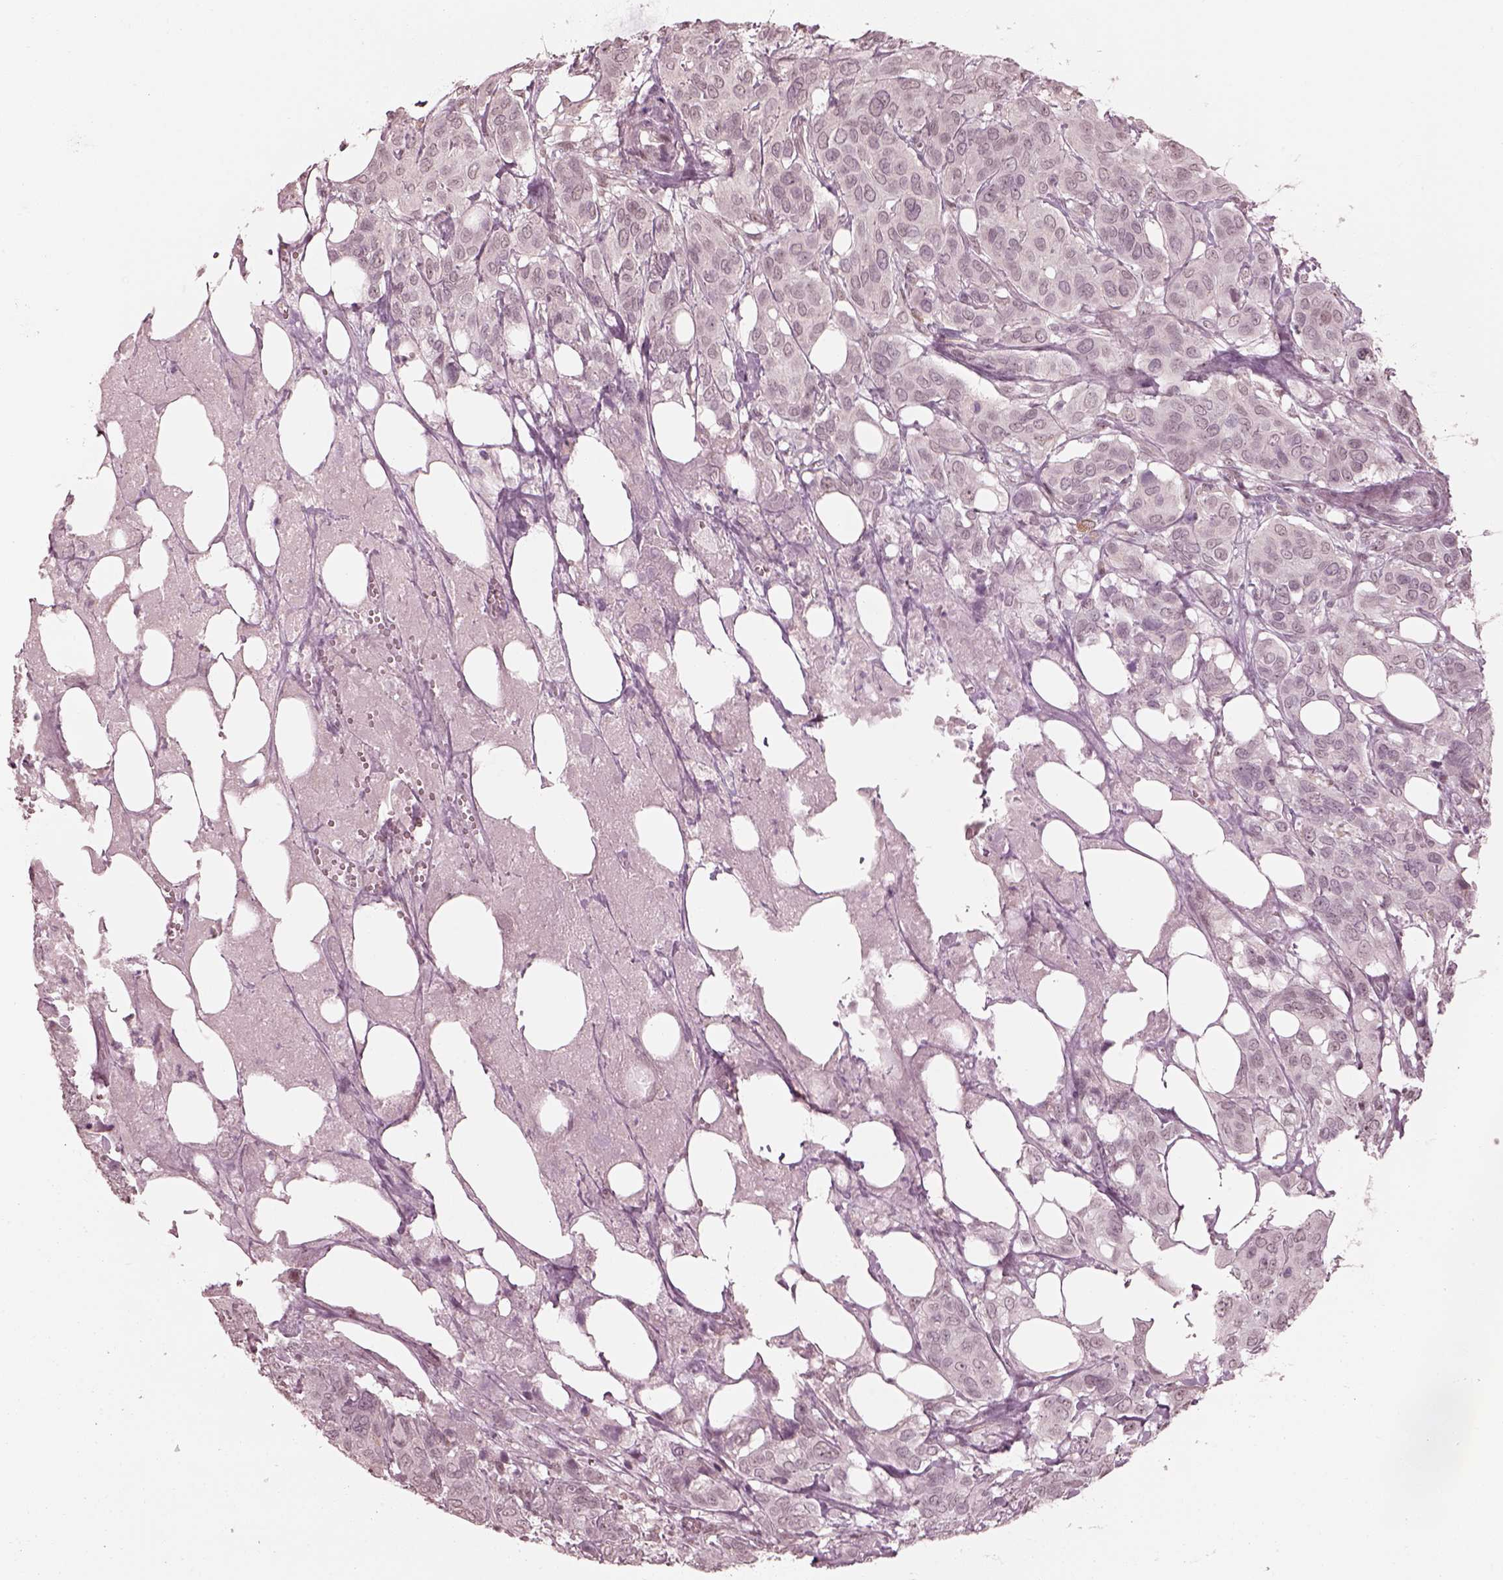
{"staining": {"intensity": "negative", "quantity": "none", "location": "none"}, "tissue": "urothelial cancer", "cell_type": "Tumor cells", "image_type": "cancer", "snomed": [{"axis": "morphology", "description": "Urothelial carcinoma, NOS"}, {"axis": "morphology", "description": "Urothelial carcinoma, High grade"}, {"axis": "topography", "description": "Urinary bladder"}], "caption": "A micrograph of transitional cell carcinoma stained for a protein reveals no brown staining in tumor cells.", "gene": "RPGRIP1", "patient": {"sex": "male", "age": 63}}